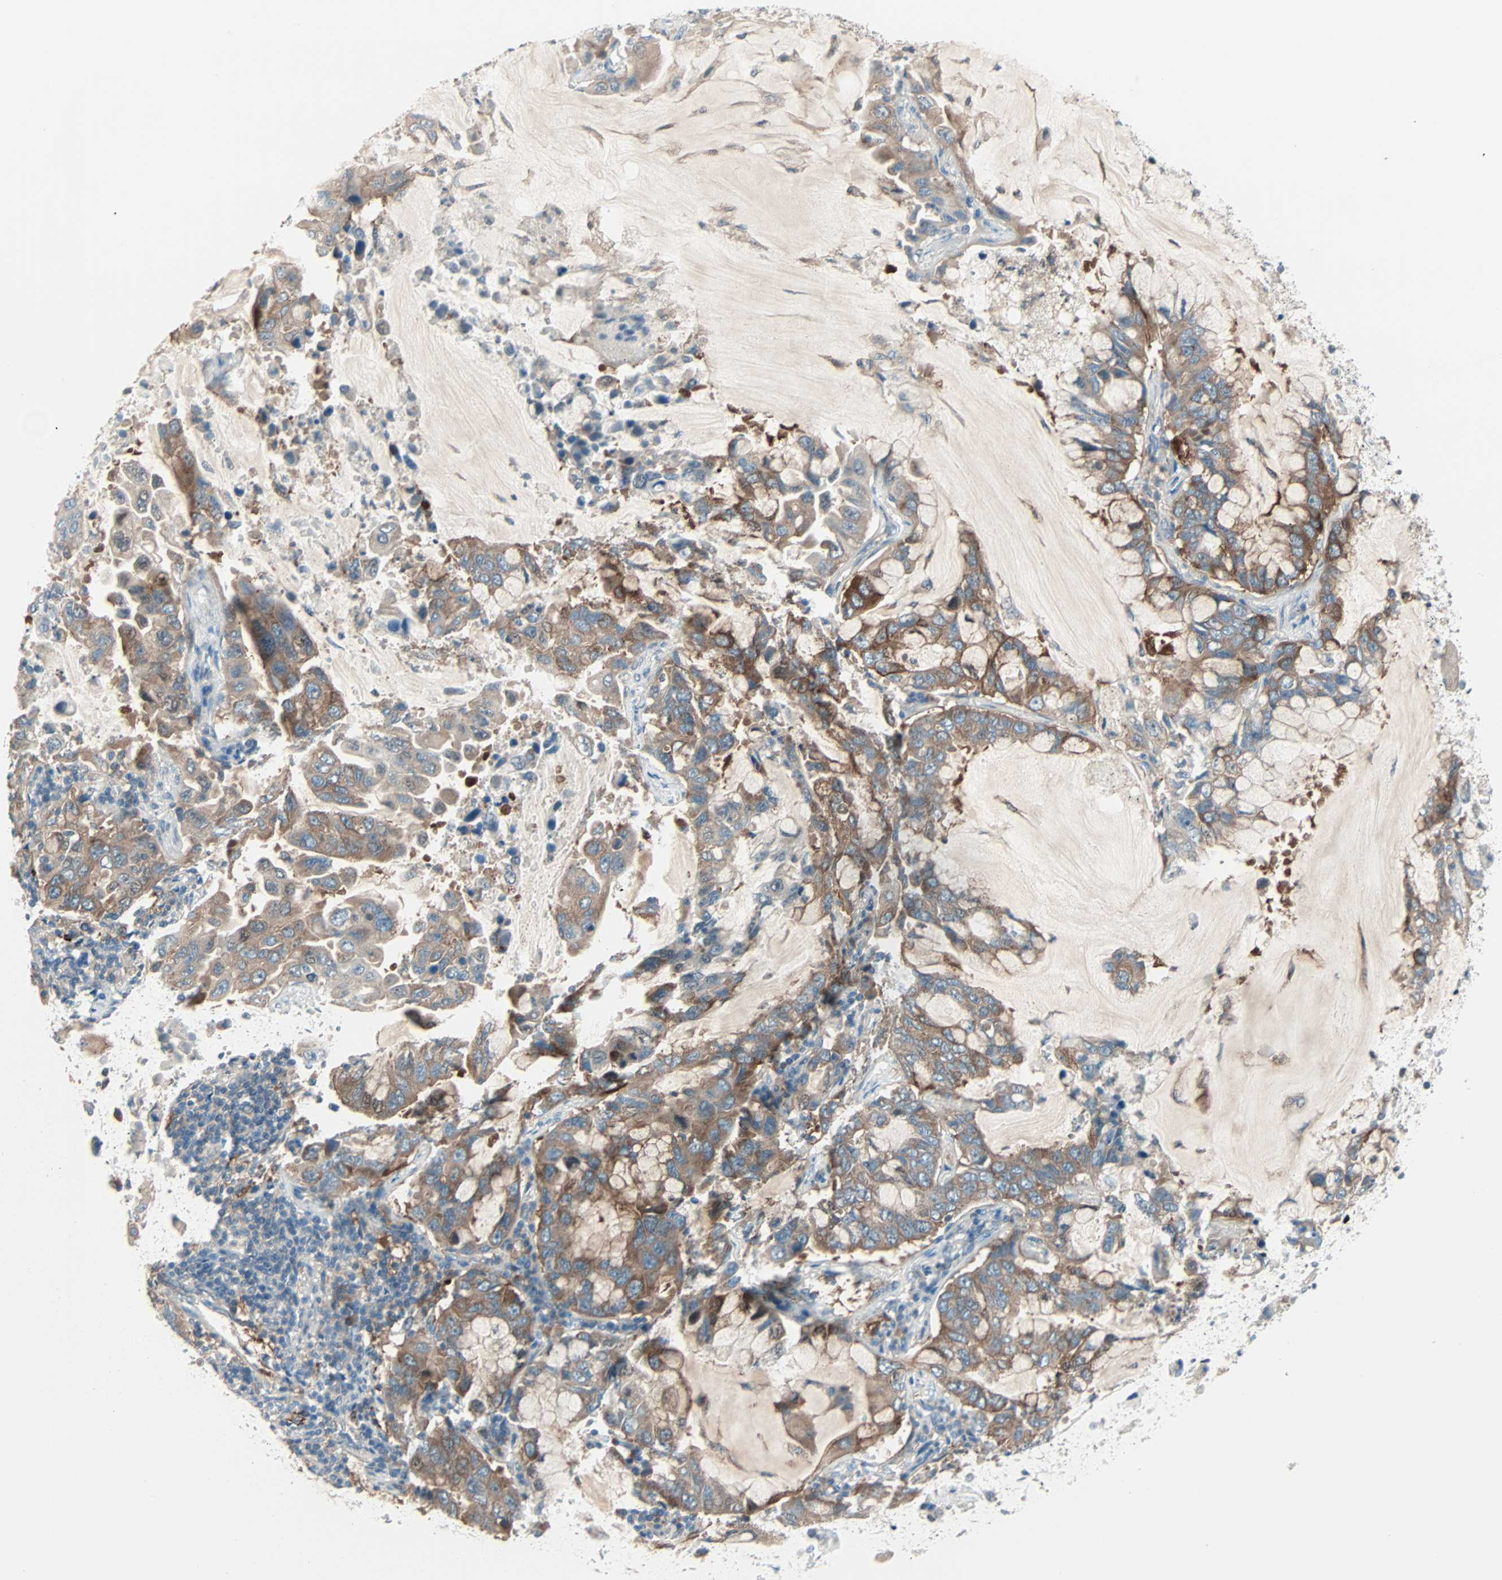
{"staining": {"intensity": "moderate", "quantity": ">75%", "location": "cytoplasmic/membranous"}, "tissue": "lung cancer", "cell_type": "Tumor cells", "image_type": "cancer", "snomed": [{"axis": "morphology", "description": "Adenocarcinoma, NOS"}, {"axis": "topography", "description": "Lung"}], "caption": "Immunohistochemical staining of human adenocarcinoma (lung) demonstrates medium levels of moderate cytoplasmic/membranous positivity in approximately >75% of tumor cells.", "gene": "SMIM8", "patient": {"sex": "male", "age": 64}}